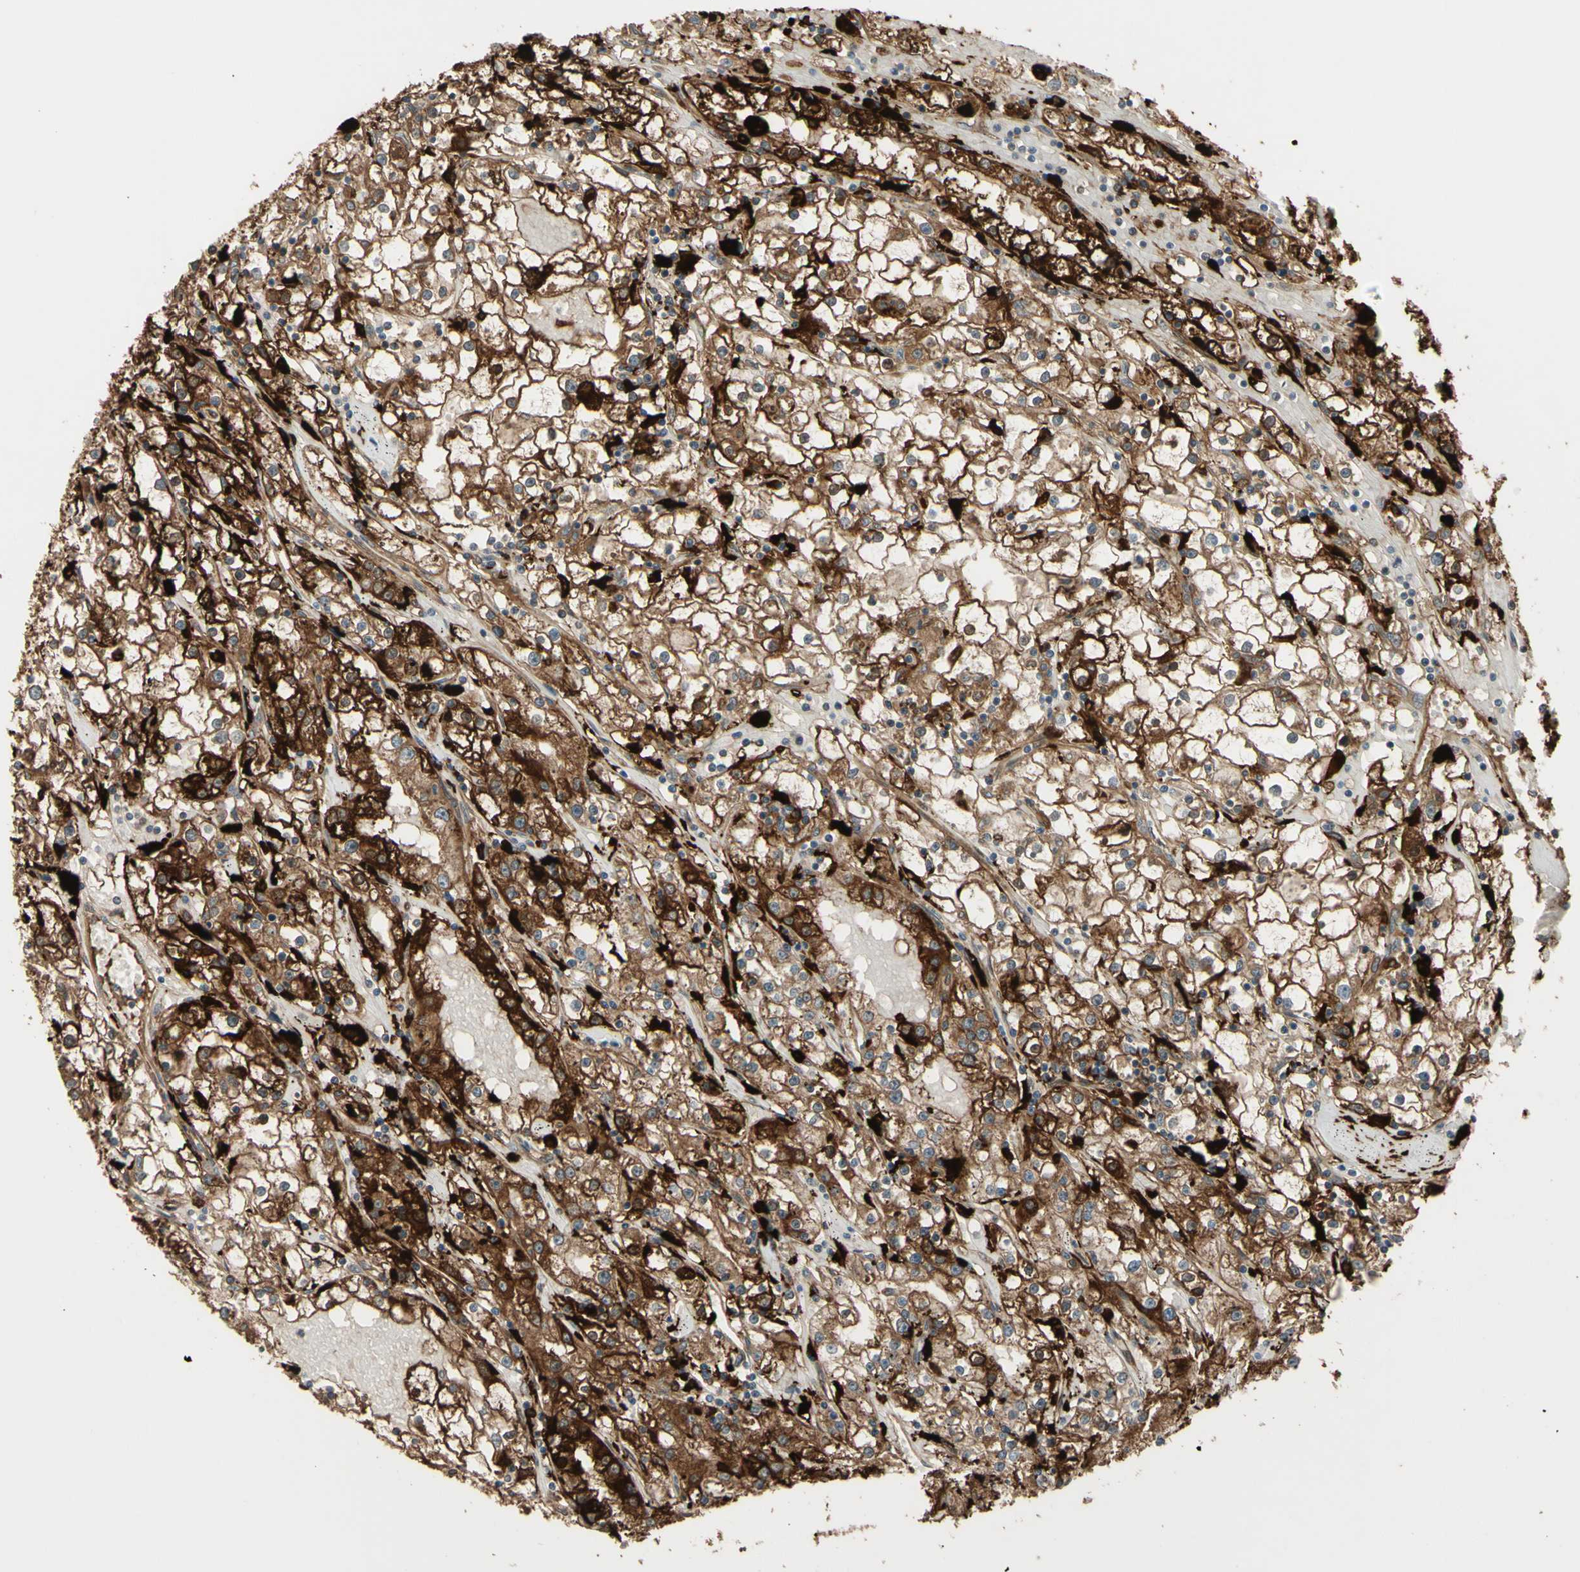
{"staining": {"intensity": "strong", "quantity": ">75%", "location": "cytoplasmic/membranous"}, "tissue": "renal cancer", "cell_type": "Tumor cells", "image_type": "cancer", "snomed": [{"axis": "morphology", "description": "Adenocarcinoma, NOS"}, {"axis": "topography", "description": "Kidney"}], "caption": "Adenocarcinoma (renal) stained with a protein marker exhibits strong staining in tumor cells.", "gene": "PTPN12", "patient": {"sex": "male", "age": 56}}